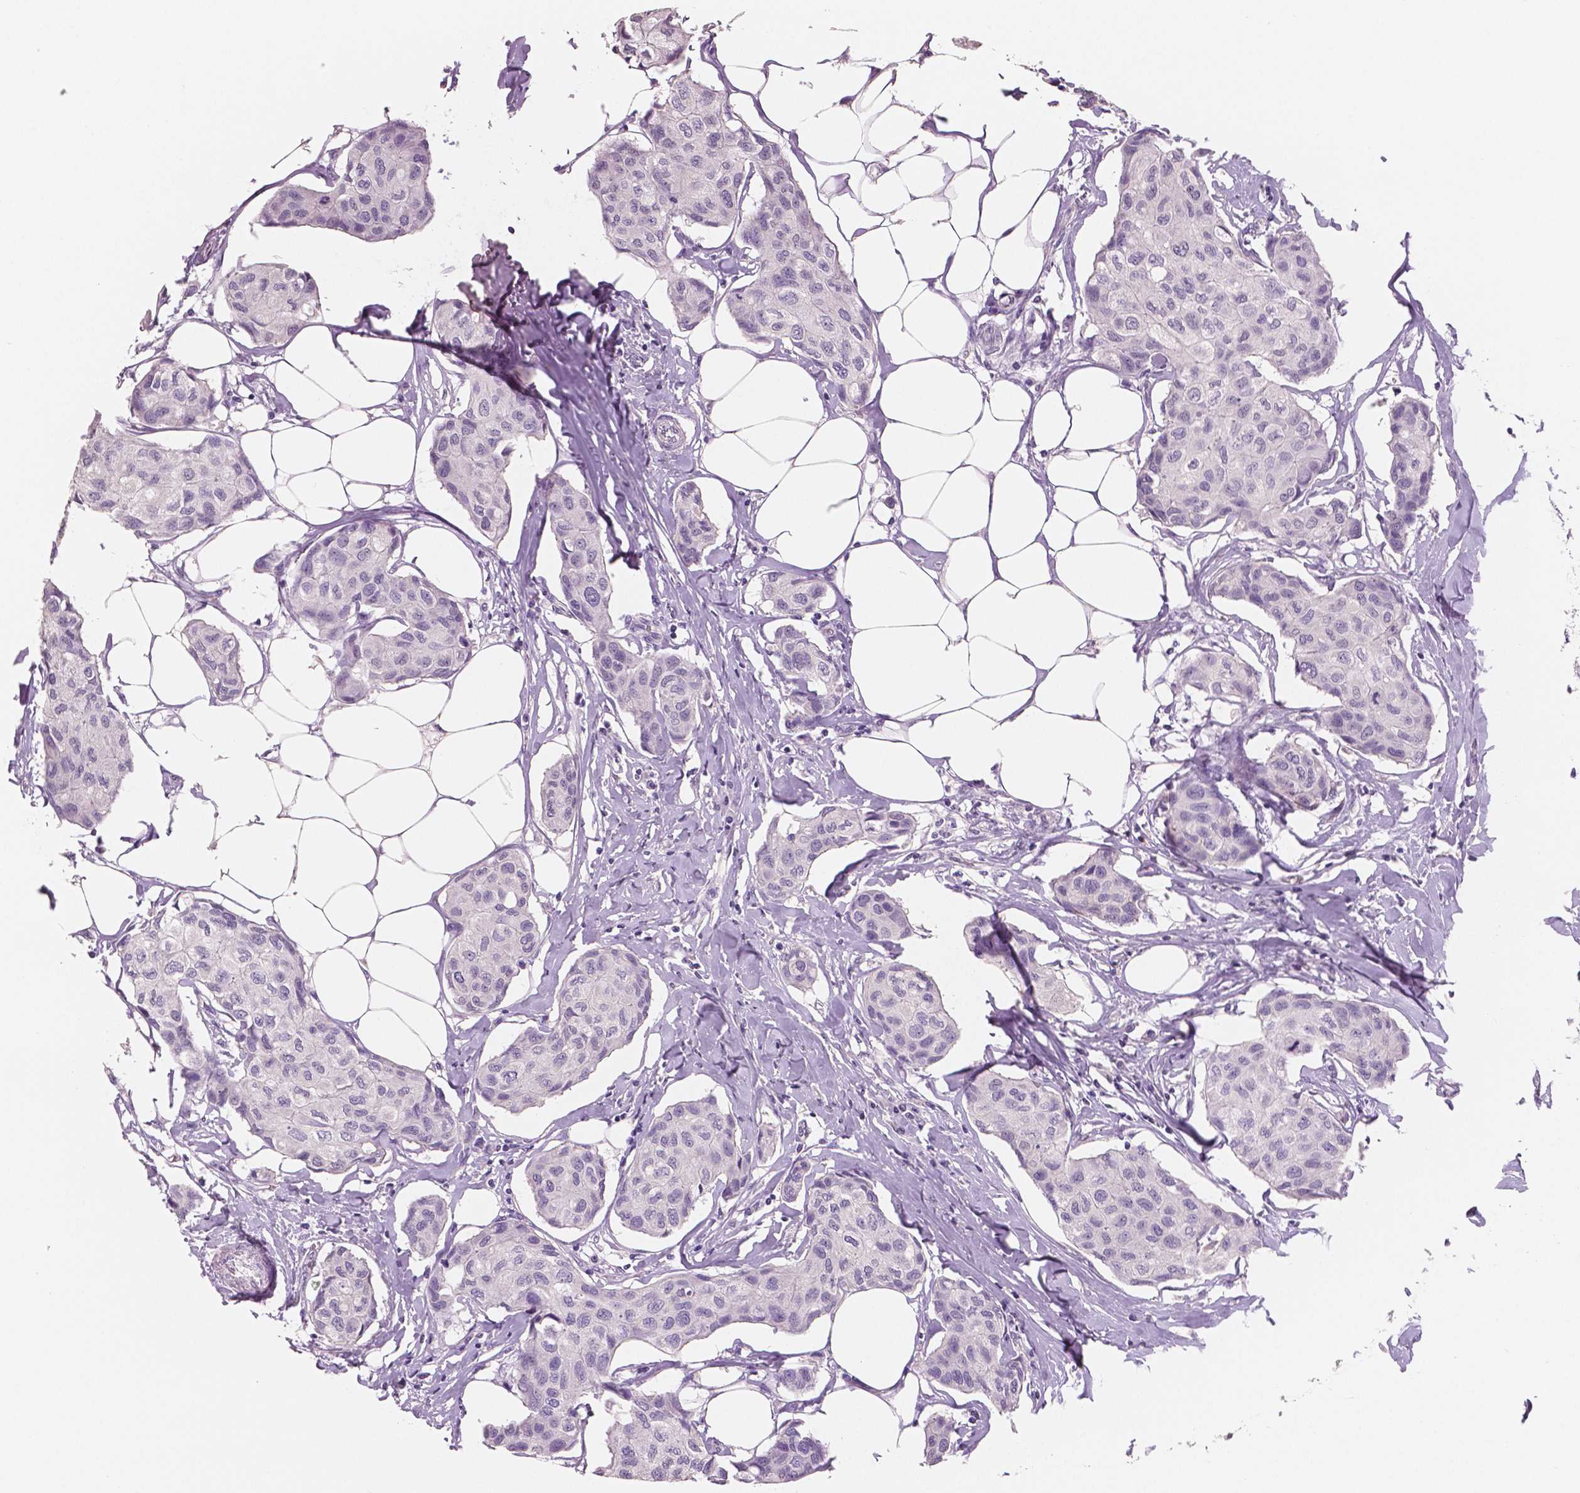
{"staining": {"intensity": "negative", "quantity": "none", "location": "none"}, "tissue": "breast cancer", "cell_type": "Tumor cells", "image_type": "cancer", "snomed": [{"axis": "morphology", "description": "Duct carcinoma"}, {"axis": "topography", "description": "Breast"}], "caption": "DAB (3,3'-diaminobenzidine) immunohistochemical staining of human infiltrating ductal carcinoma (breast) reveals no significant staining in tumor cells.", "gene": "NECAB2", "patient": {"sex": "female", "age": 80}}